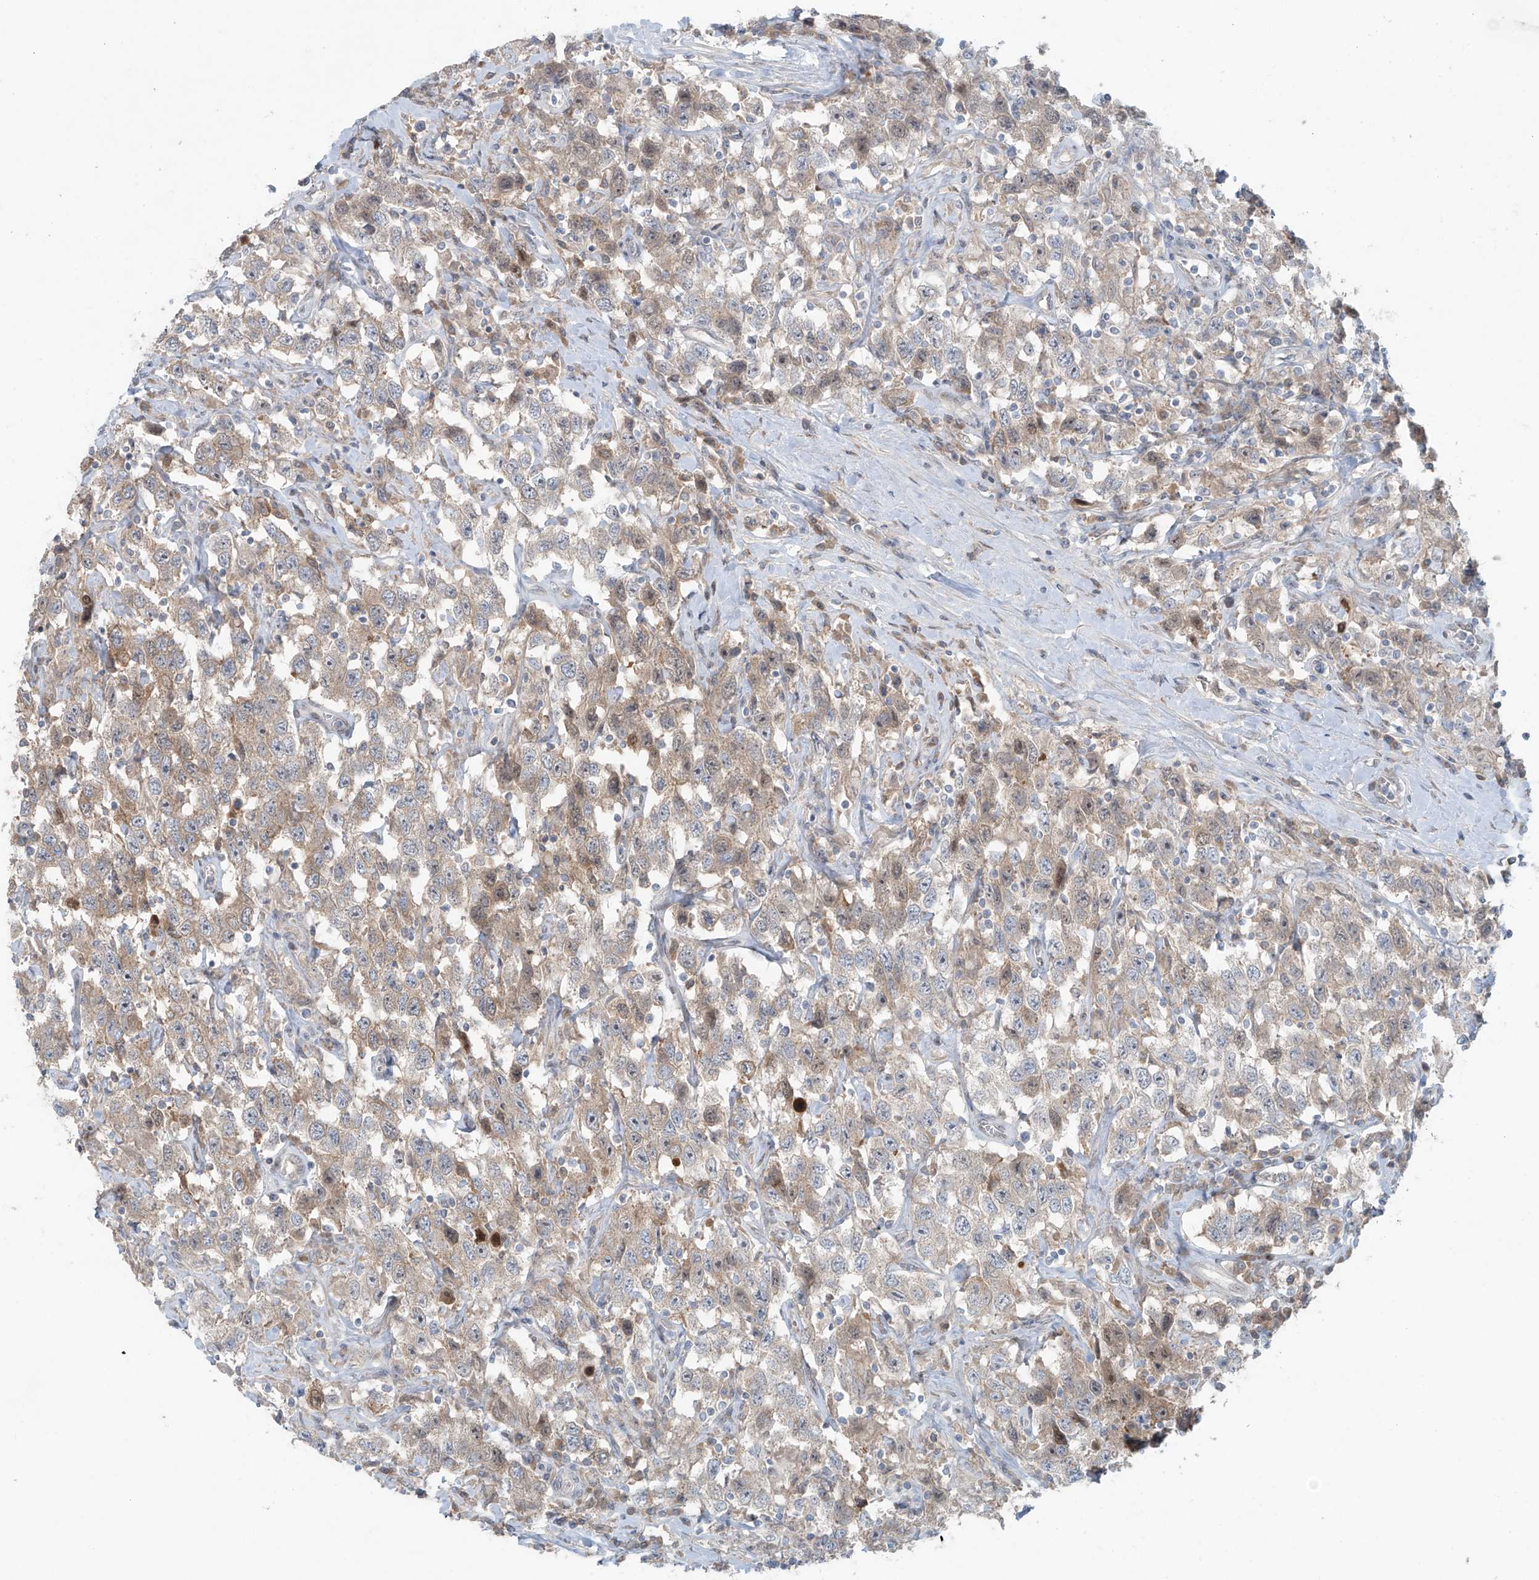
{"staining": {"intensity": "weak", "quantity": "25%-75%", "location": "cytoplasmic/membranous"}, "tissue": "testis cancer", "cell_type": "Tumor cells", "image_type": "cancer", "snomed": [{"axis": "morphology", "description": "Seminoma, NOS"}, {"axis": "topography", "description": "Testis"}], "caption": "A micrograph showing weak cytoplasmic/membranous positivity in about 25%-75% of tumor cells in testis seminoma, as visualized by brown immunohistochemical staining.", "gene": "PPAT", "patient": {"sex": "male", "age": 41}}